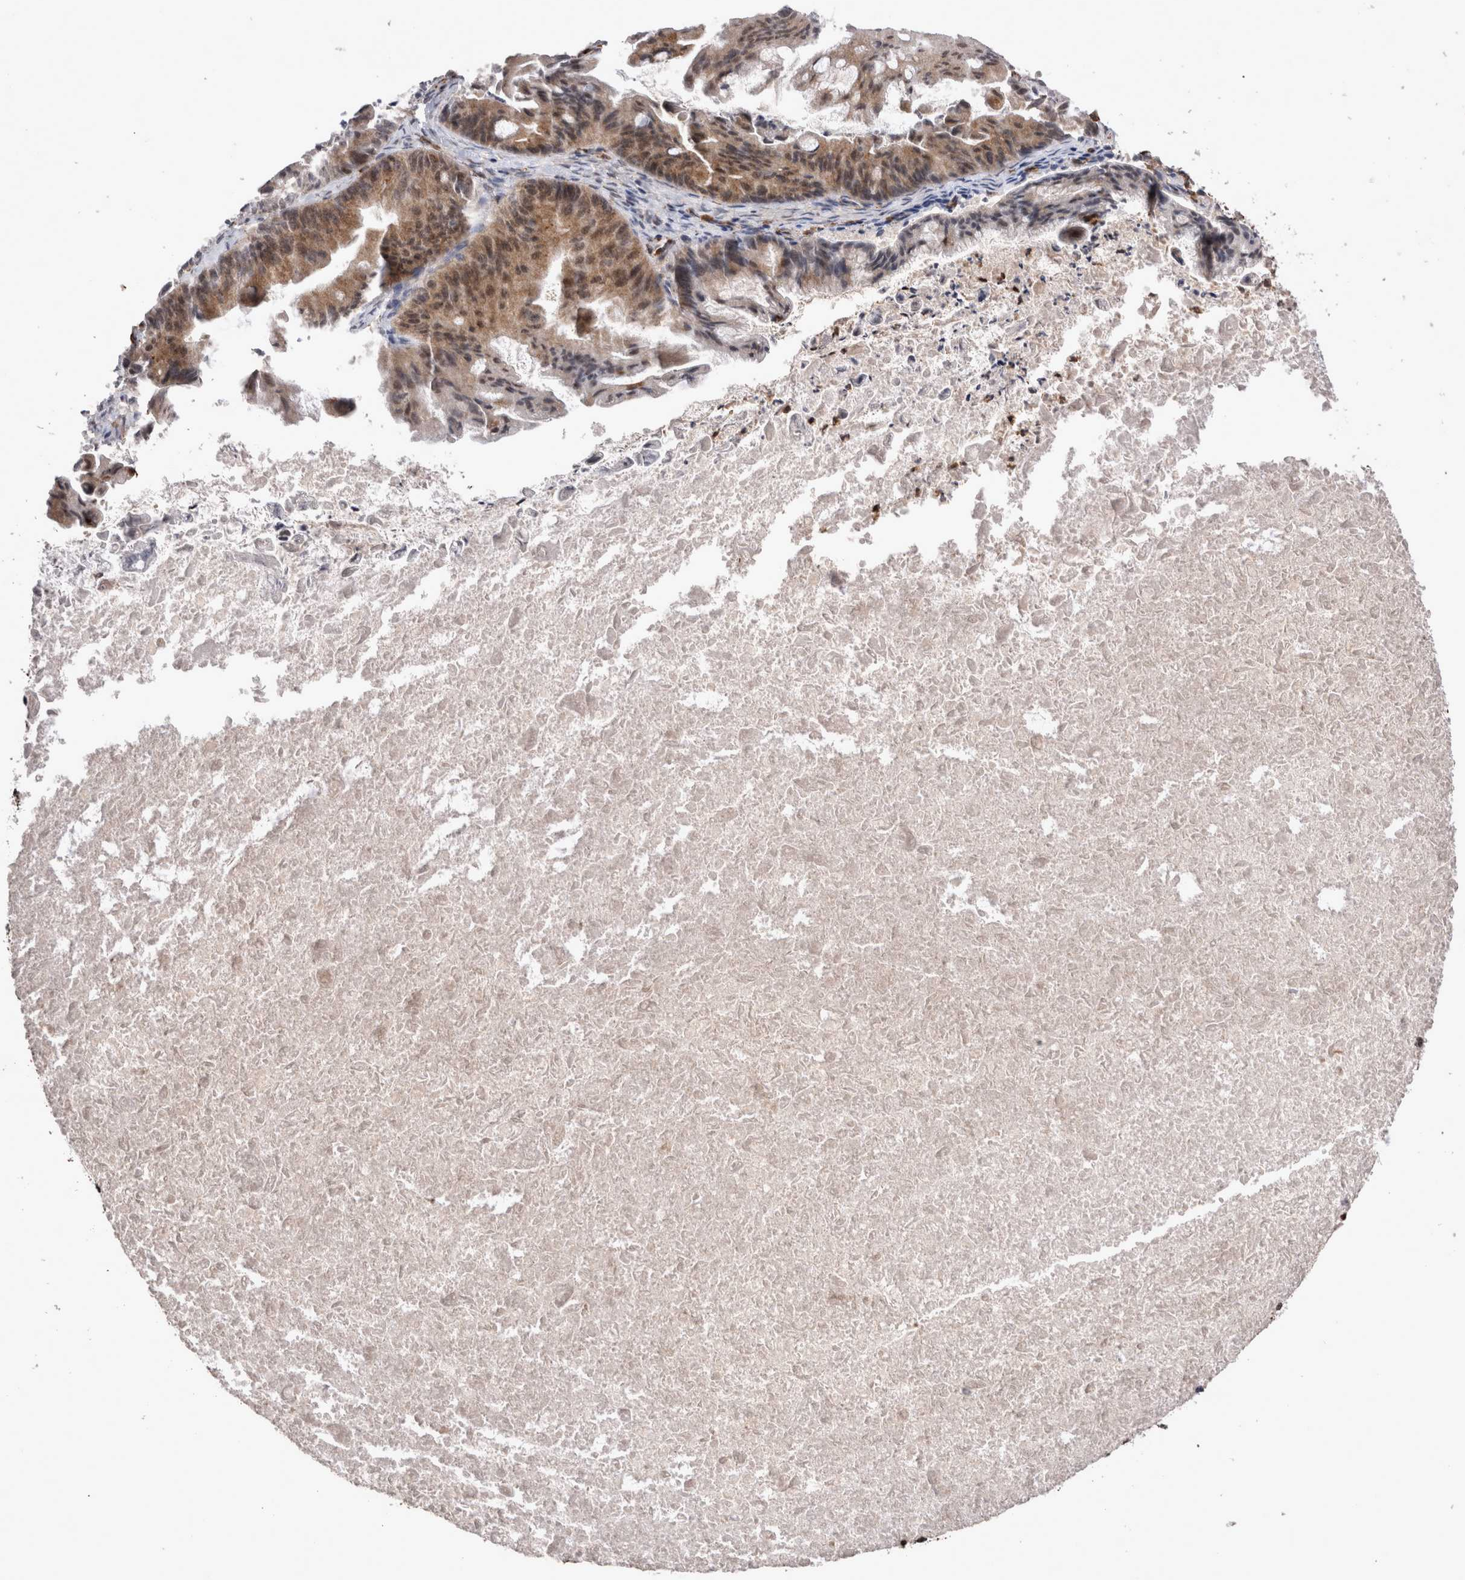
{"staining": {"intensity": "moderate", "quantity": ">75%", "location": "cytoplasmic/membranous"}, "tissue": "ovarian cancer", "cell_type": "Tumor cells", "image_type": "cancer", "snomed": [{"axis": "morphology", "description": "Cystadenocarcinoma, mucinous, NOS"}, {"axis": "topography", "description": "Ovary"}], "caption": "An IHC histopathology image of neoplastic tissue is shown. Protein staining in brown shows moderate cytoplasmic/membranous positivity in ovarian cancer (mucinous cystadenocarcinoma) within tumor cells.", "gene": "STK11", "patient": {"sex": "female", "age": 37}}